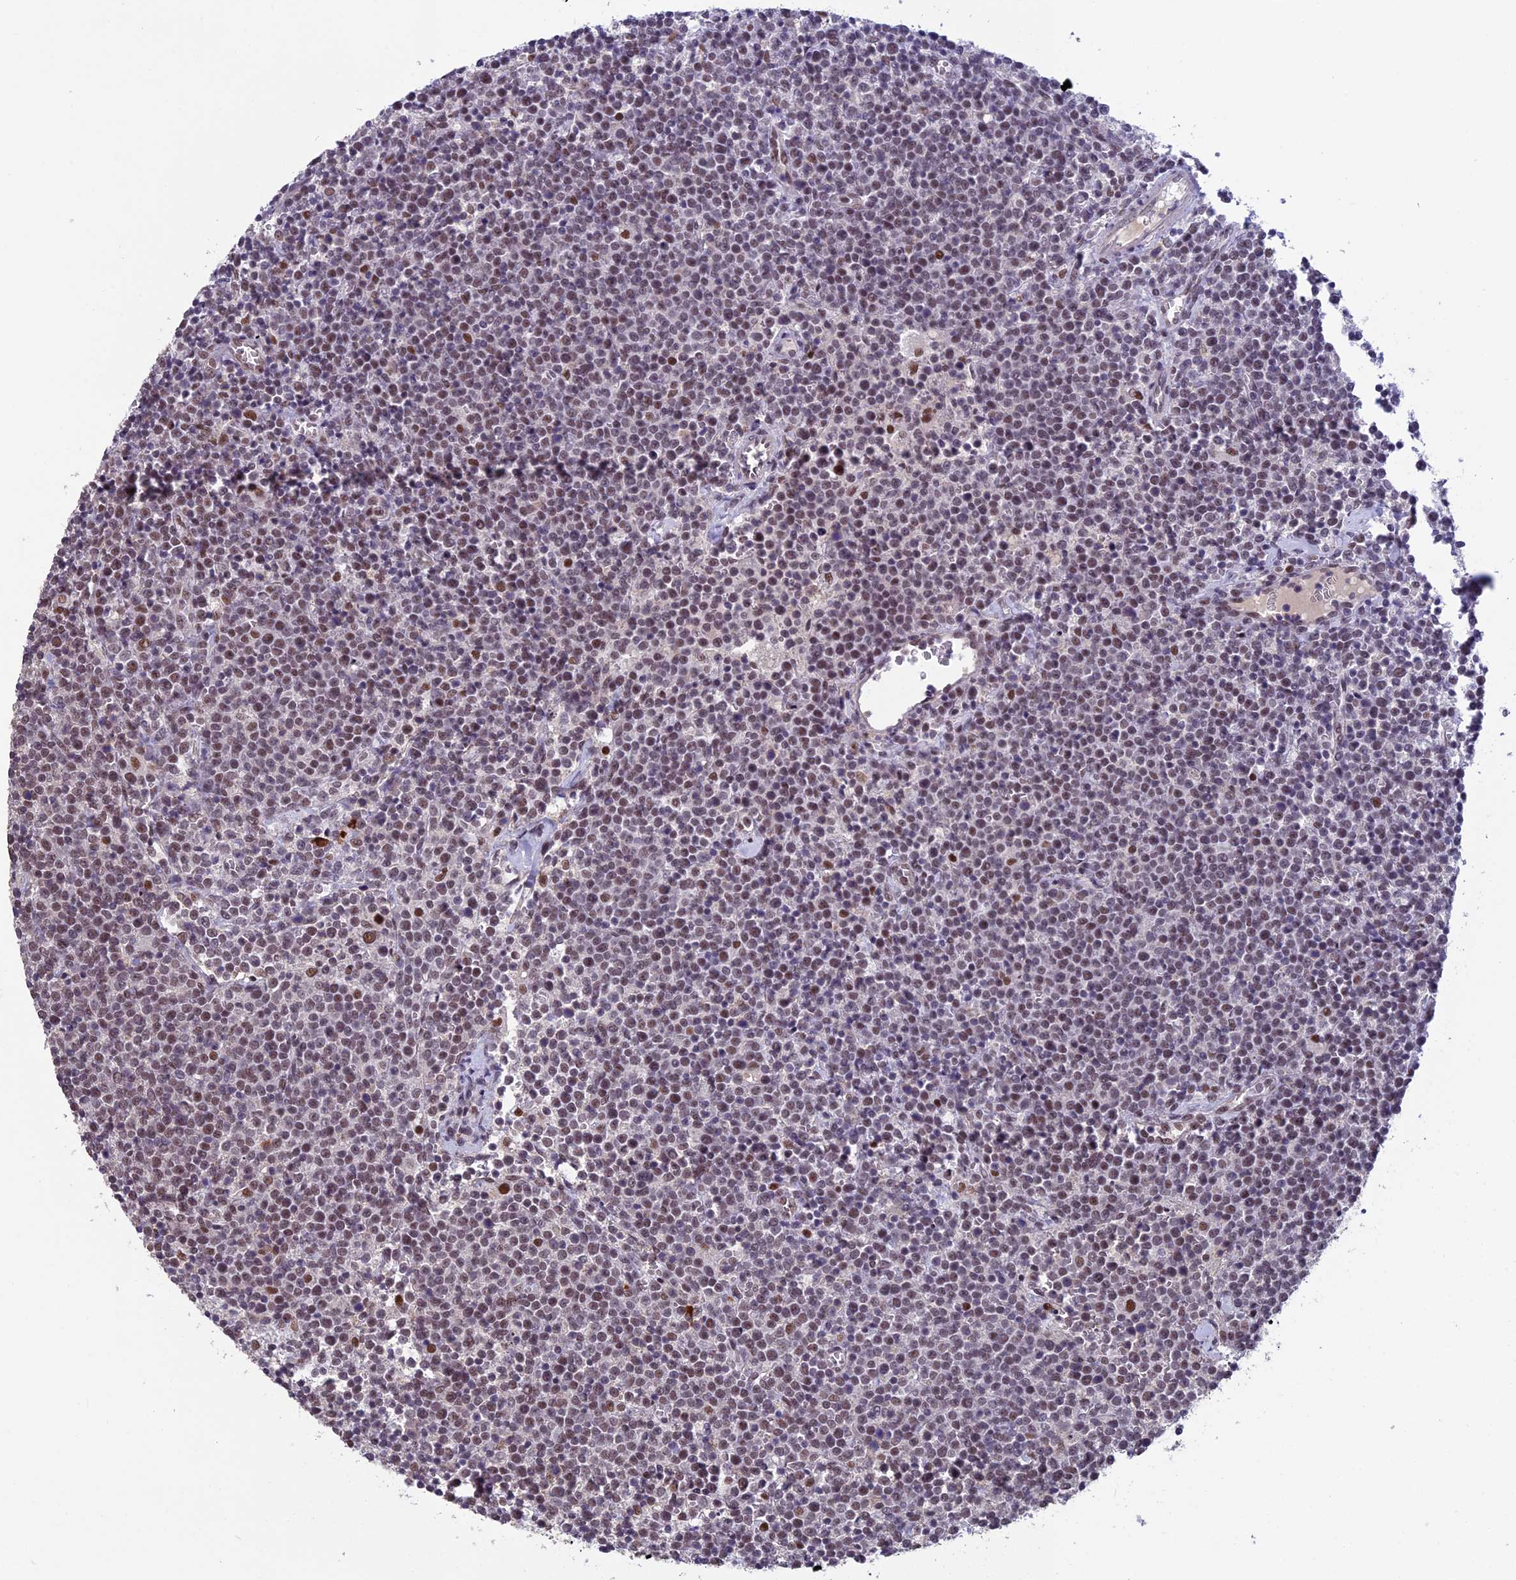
{"staining": {"intensity": "moderate", "quantity": ">75%", "location": "nuclear"}, "tissue": "lymphoma", "cell_type": "Tumor cells", "image_type": "cancer", "snomed": [{"axis": "morphology", "description": "Malignant lymphoma, non-Hodgkin's type, High grade"}, {"axis": "topography", "description": "Lymph node"}], "caption": "Approximately >75% of tumor cells in human high-grade malignant lymphoma, non-Hodgkin's type demonstrate moderate nuclear protein positivity as visualized by brown immunohistochemical staining.", "gene": "RNF40", "patient": {"sex": "male", "age": 61}}